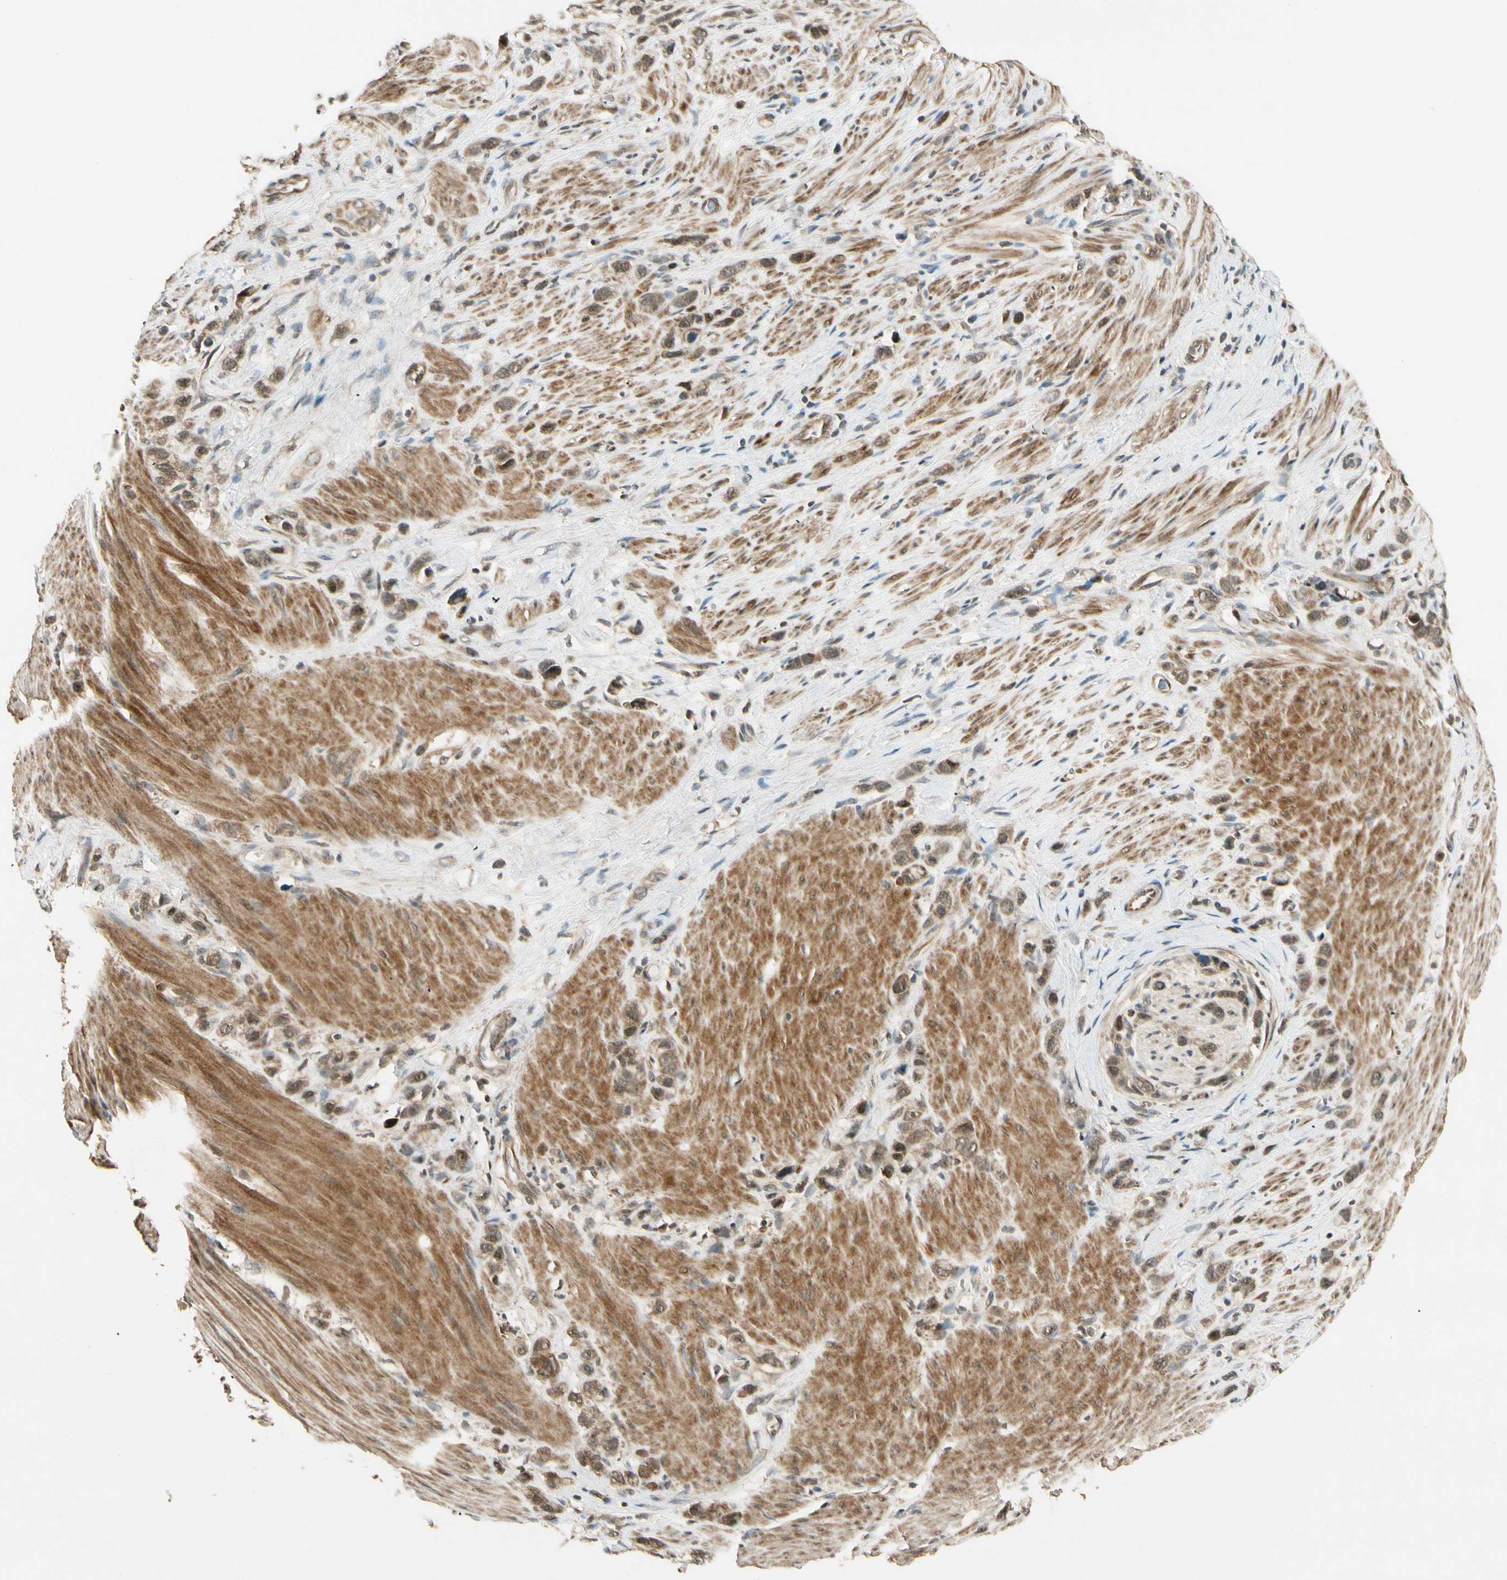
{"staining": {"intensity": "moderate", "quantity": ">75%", "location": "cytoplasmic/membranous"}, "tissue": "stomach cancer", "cell_type": "Tumor cells", "image_type": "cancer", "snomed": [{"axis": "morphology", "description": "Normal tissue, NOS"}, {"axis": "morphology", "description": "Adenocarcinoma, NOS"}, {"axis": "morphology", "description": "Adenocarcinoma, High grade"}, {"axis": "topography", "description": "Stomach, upper"}, {"axis": "topography", "description": "Stomach"}], "caption": "Human stomach cancer stained for a protein (brown) reveals moderate cytoplasmic/membranous positive staining in about >75% of tumor cells.", "gene": "MCPH1", "patient": {"sex": "female", "age": 65}}